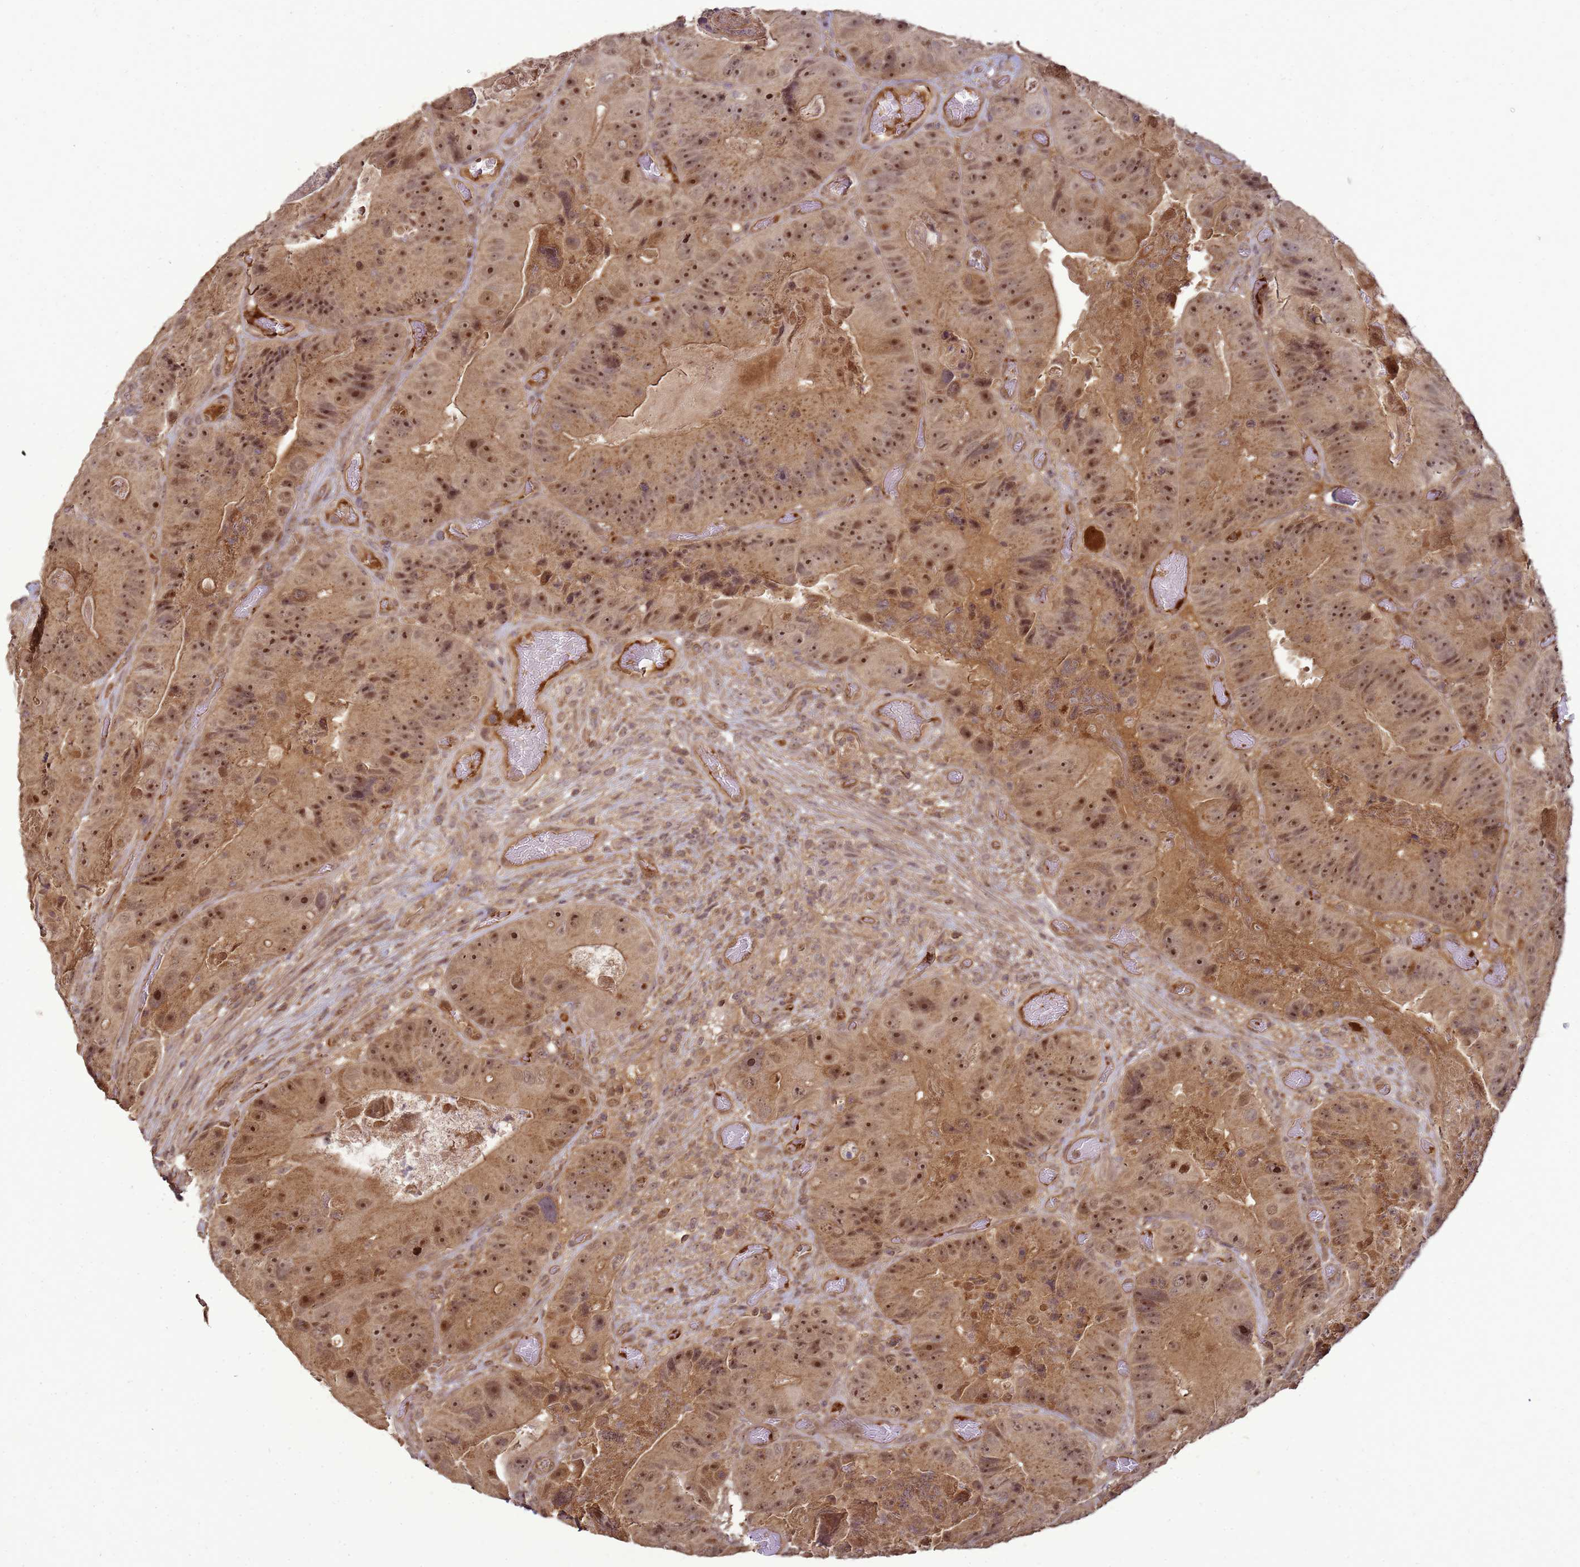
{"staining": {"intensity": "moderate", "quantity": ">75%", "location": "cytoplasmic/membranous,nuclear"}, "tissue": "colorectal cancer", "cell_type": "Tumor cells", "image_type": "cancer", "snomed": [{"axis": "morphology", "description": "Adenocarcinoma, NOS"}, {"axis": "topography", "description": "Colon"}], "caption": "Tumor cells exhibit moderate cytoplasmic/membranous and nuclear expression in about >75% of cells in colorectal adenocarcinoma.", "gene": "CRBN", "patient": {"sex": "female", "age": 86}}